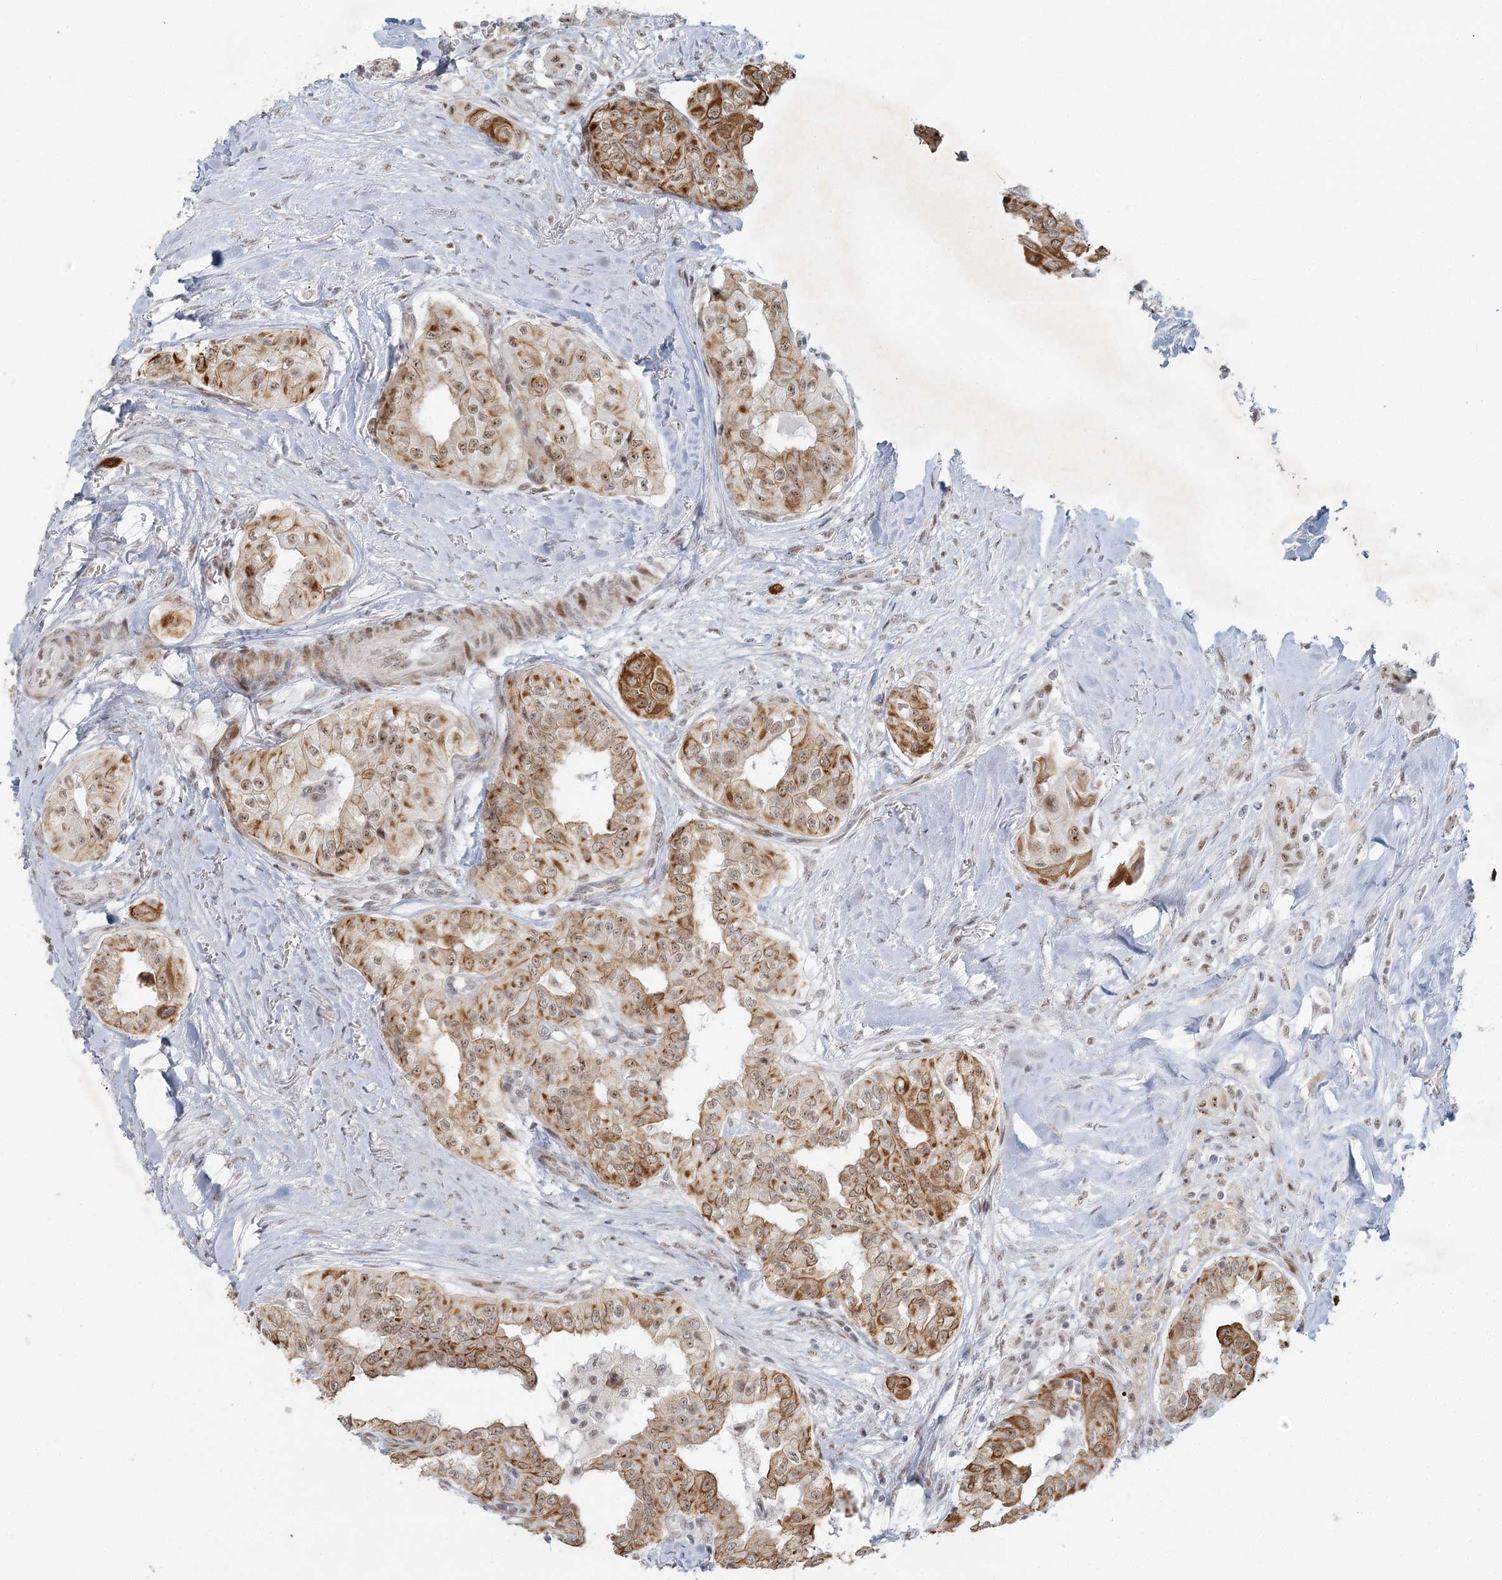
{"staining": {"intensity": "moderate", "quantity": ">75%", "location": "cytoplasmic/membranous,nuclear"}, "tissue": "thyroid cancer", "cell_type": "Tumor cells", "image_type": "cancer", "snomed": [{"axis": "morphology", "description": "Papillary adenocarcinoma, NOS"}, {"axis": "topography", "description": "Thyroid gland"}], "caption": "DAB immunohistochemical staining of human thyroid papillary adenocarcinoma reveals moderate cytoplasmic/membranous and nuclear protein expression in about >75% of tumor cells.", "gene": "U2SURP", "patient": {"sex": "female", "age": 59}}